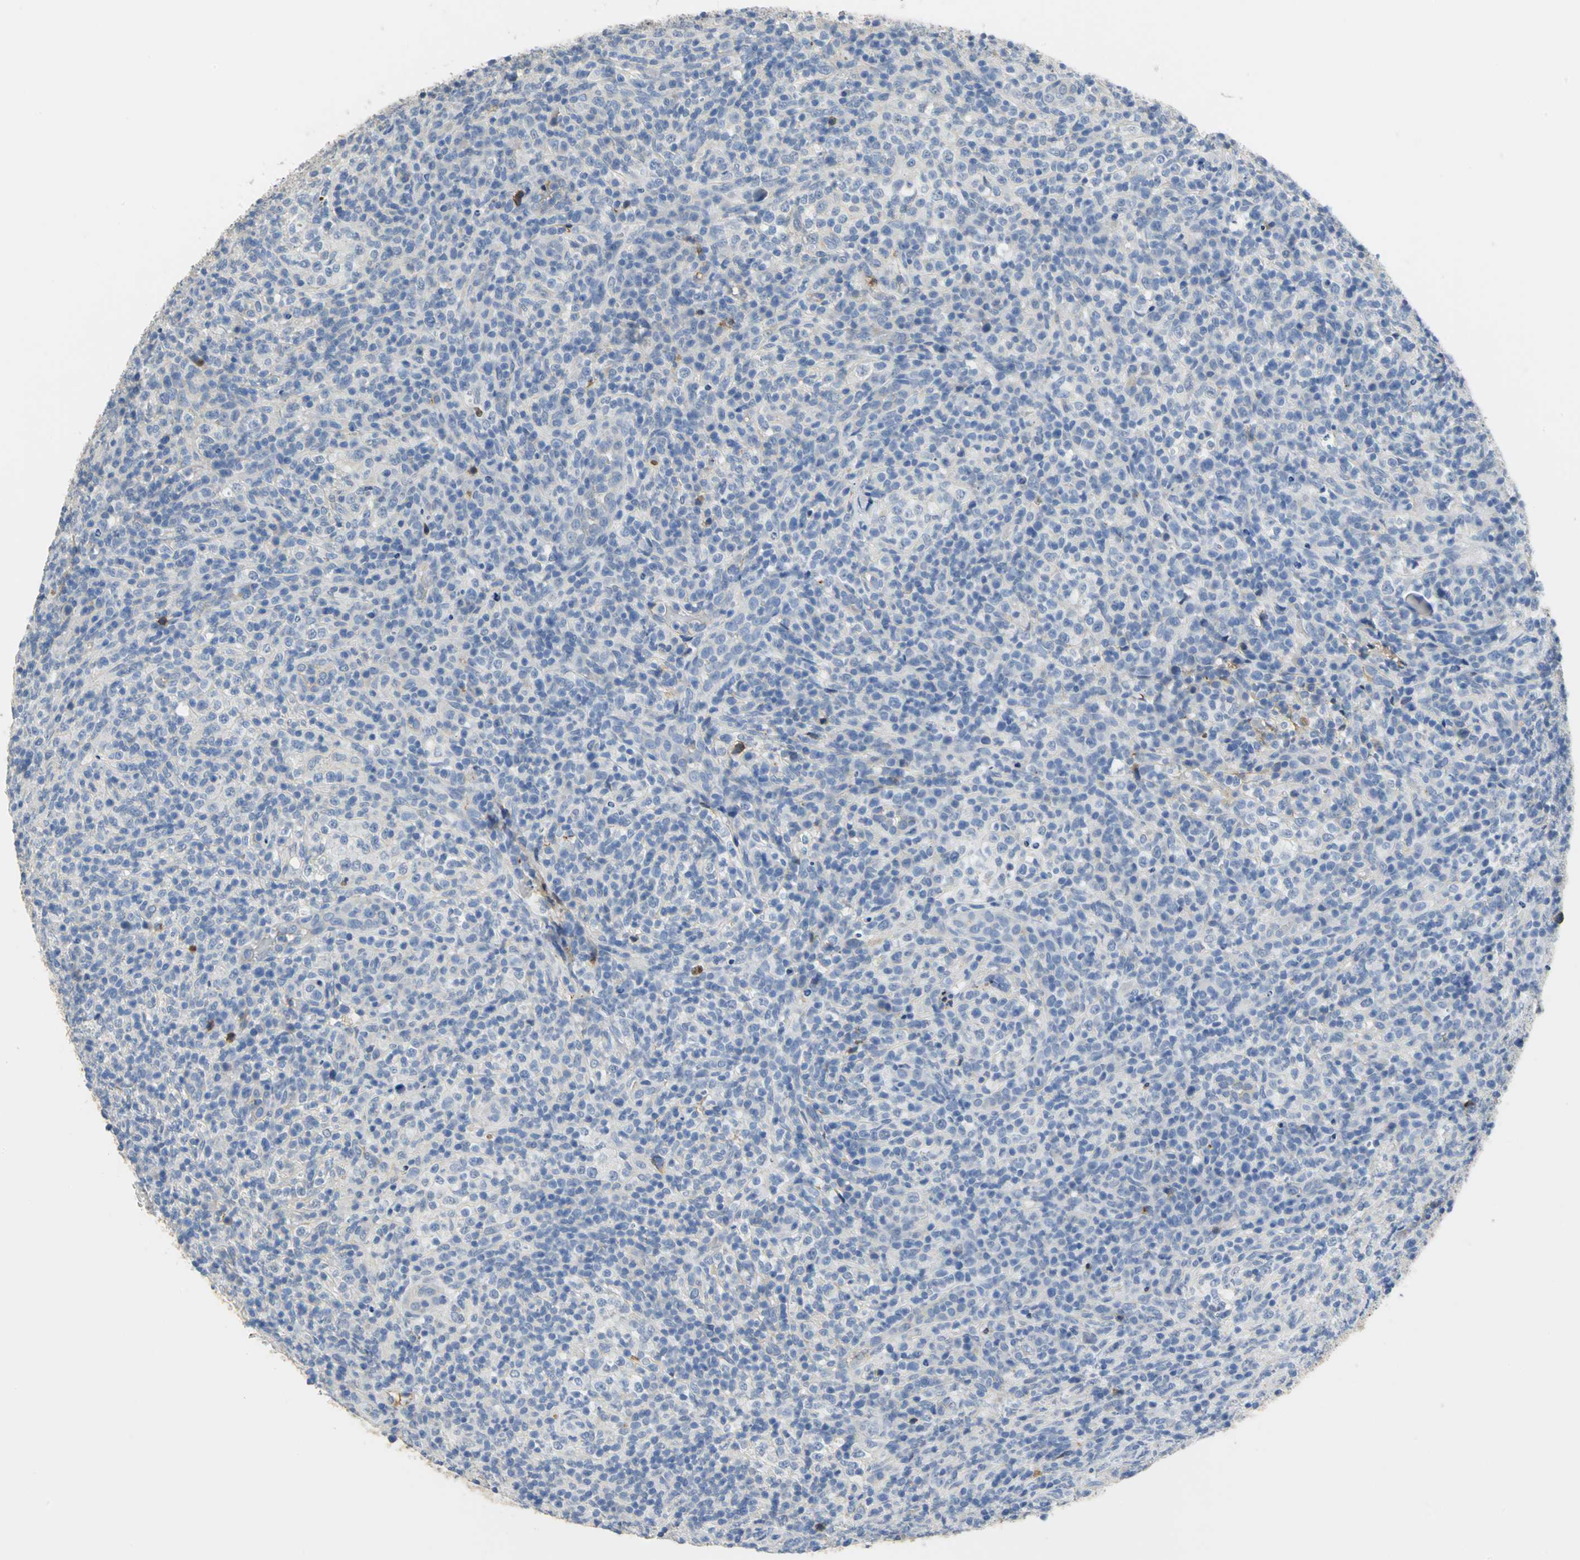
{"staining": {"intensity": "negative", "quantity": "none", "location": "none"}, "tissue": "lymphoma", "cell_type": "Tumor cells", "image_type": "cancer", "snomed": [{"axis": "morphology", "description": "Malignant lymphoma, non-Hodgkin's type, High grade"}, {"axis": "topography", "description": "Lymph node"}], "caption": "There is no significant expression in tumor cells of lymphoma.", "gene": "GYG2", "patient": {"sex": "female", "age": 76}}